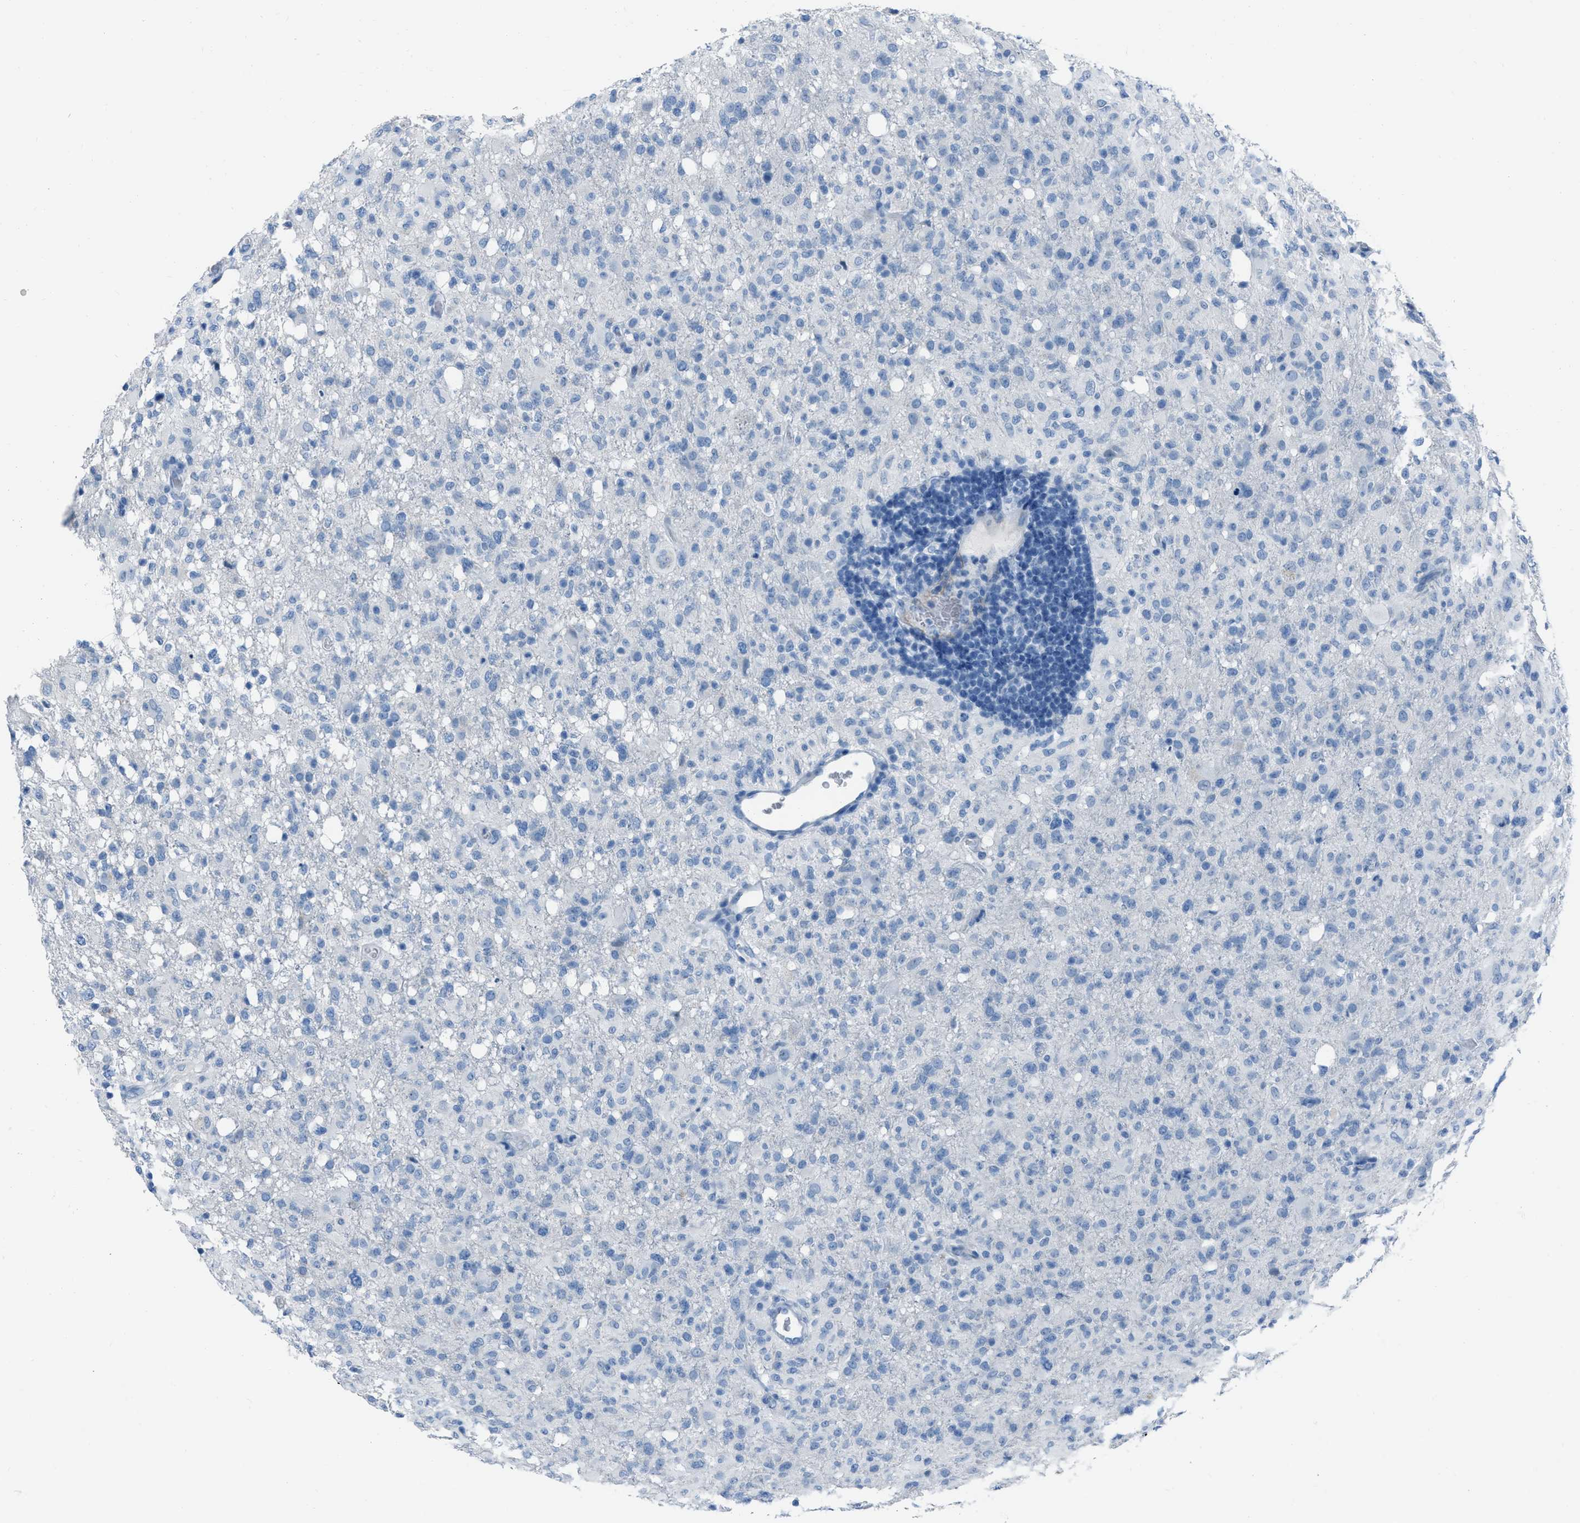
{"staining": {"intensity": "negative", "quantity": "none", "location": "none"}, "tissue": "glioma", "cell_type": "Tumor cells", "image_type": "cancer", "snomed": [{"axis": "morphology", "description": "Glioma, malignant, High grade"}, {"axis": "topography", "description": "Brain"}], "caption": "Protein analysis of malignant glioma (high-grade) shows no significant positivity in tumor cells.", "gene": "SPATC1L", "patient": {"sex": "female", "age": 57}}